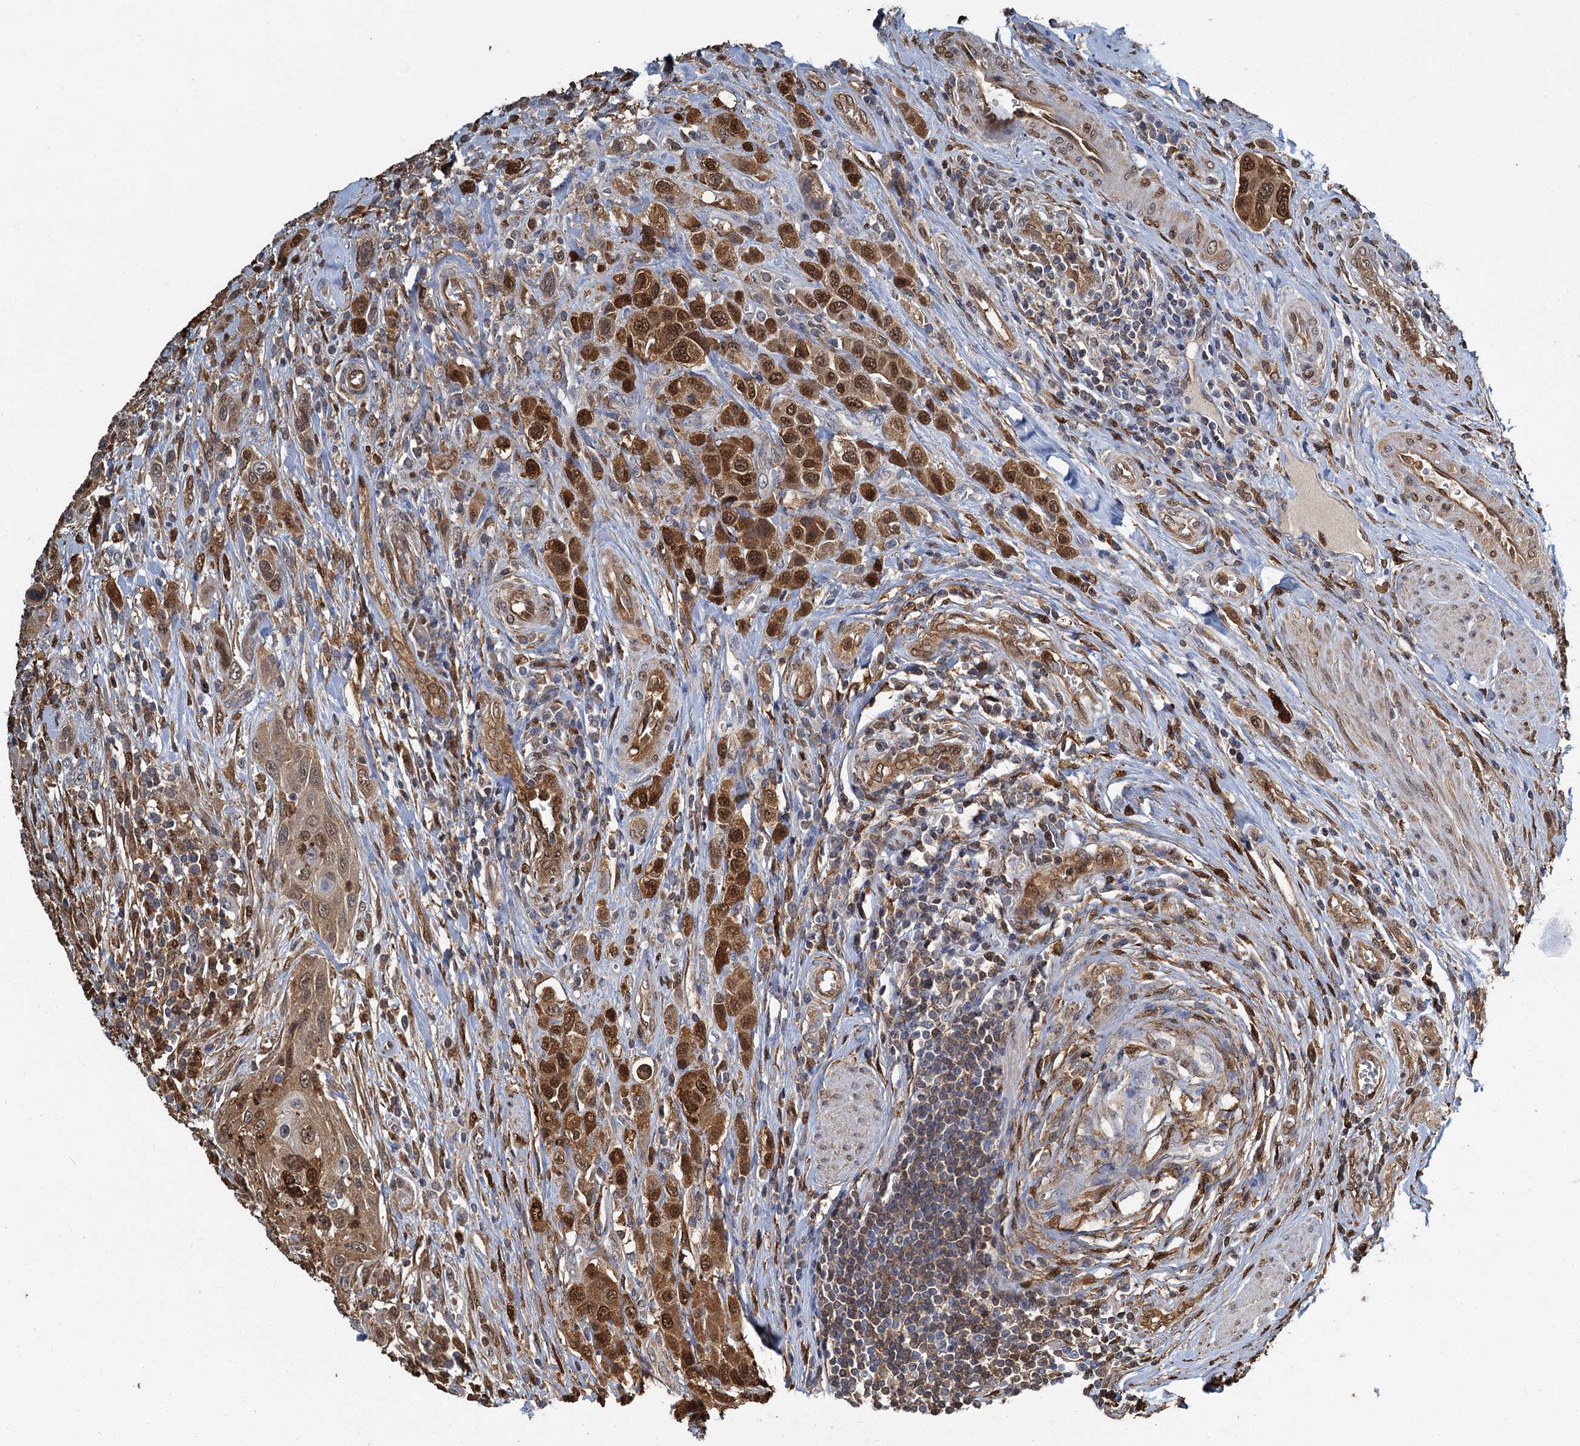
{"staining": {"intensity": "strong", "quantity": ">75%", "location": "cytoplasmic/membranous,nuclear"}, "tissue": "urothelial cancer", "cell_type": "Tumor cells", "image_type": "cancer", "snomed": [{"axis": "morphology", "description": "Urothelial carcinoma, High grade"}, {"axis": "topography", "description": "Urinary bladder"}], "caption": "Urothelial cancer tissue reveals strong cytoplasmic/membranous and nuclear positivity in approximately >75% of tumor cells (DAB IHC with brightfield microscopy, high magnification).", "gene": "S100A6", "patient": {"sex": "male", "age": 50}}